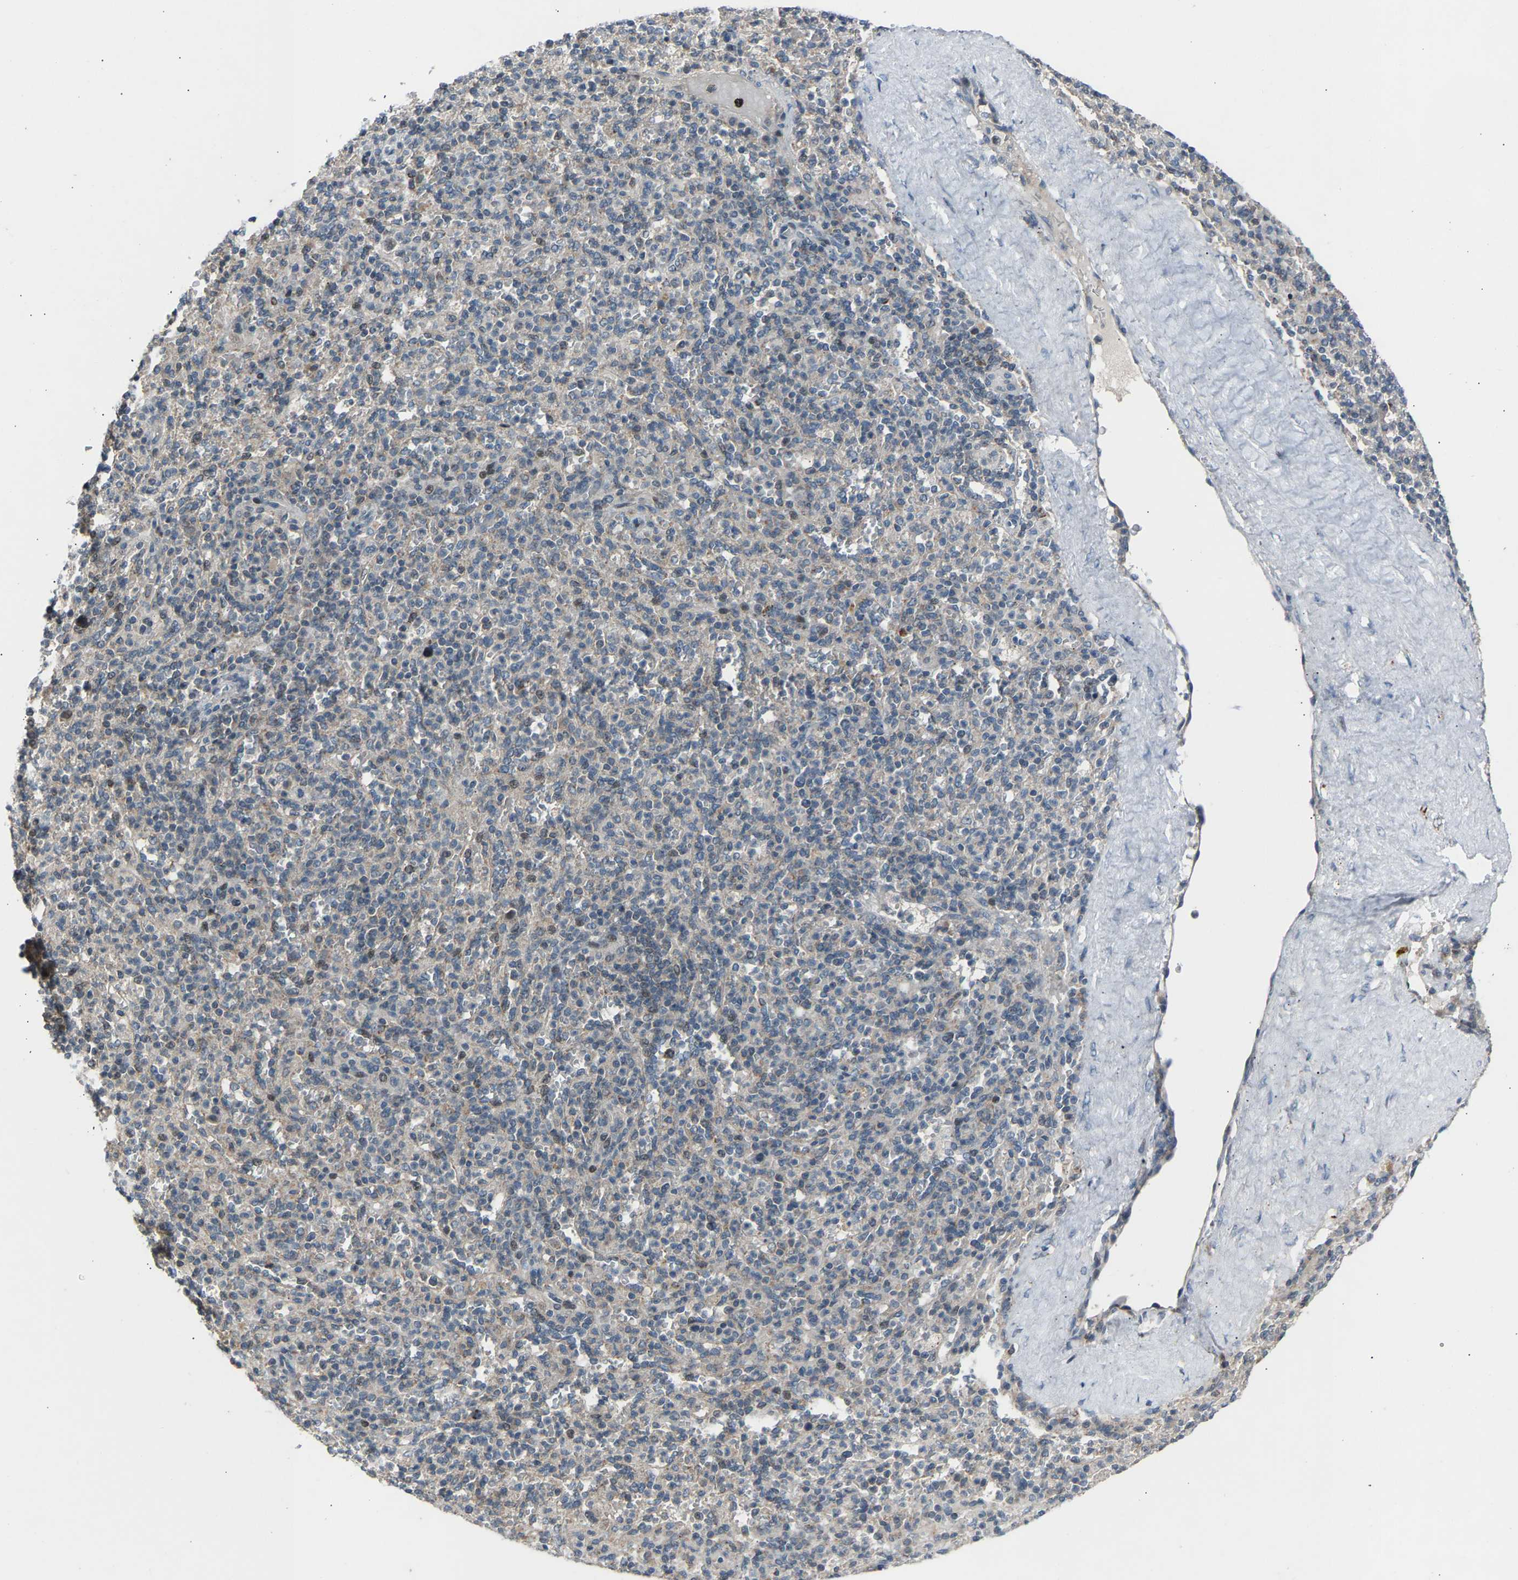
{"staining": {"intensity": "weak", "quantity": "<25%", "location": "cytoplasmic/membranous"}, "tissue": "spleen", "cell_type": "Cells in red pulp", "image_type": "normal", "snomed": [{"axis": "morphology", "description": "Normal tissue, NOS"}, {"axis": "topography", "description": "Spleen"}], "caption": "Immunohistochemistry (IHC) photomicrograph of normal human spleen stained for a protein (brown), which exhibits no staining in cells in red pulp. (DAB (3,3'-diaminobenzidine) IHC, high magnification).", "gene": "SLIRP", "patient": {"sex": "male", "age": 36}}